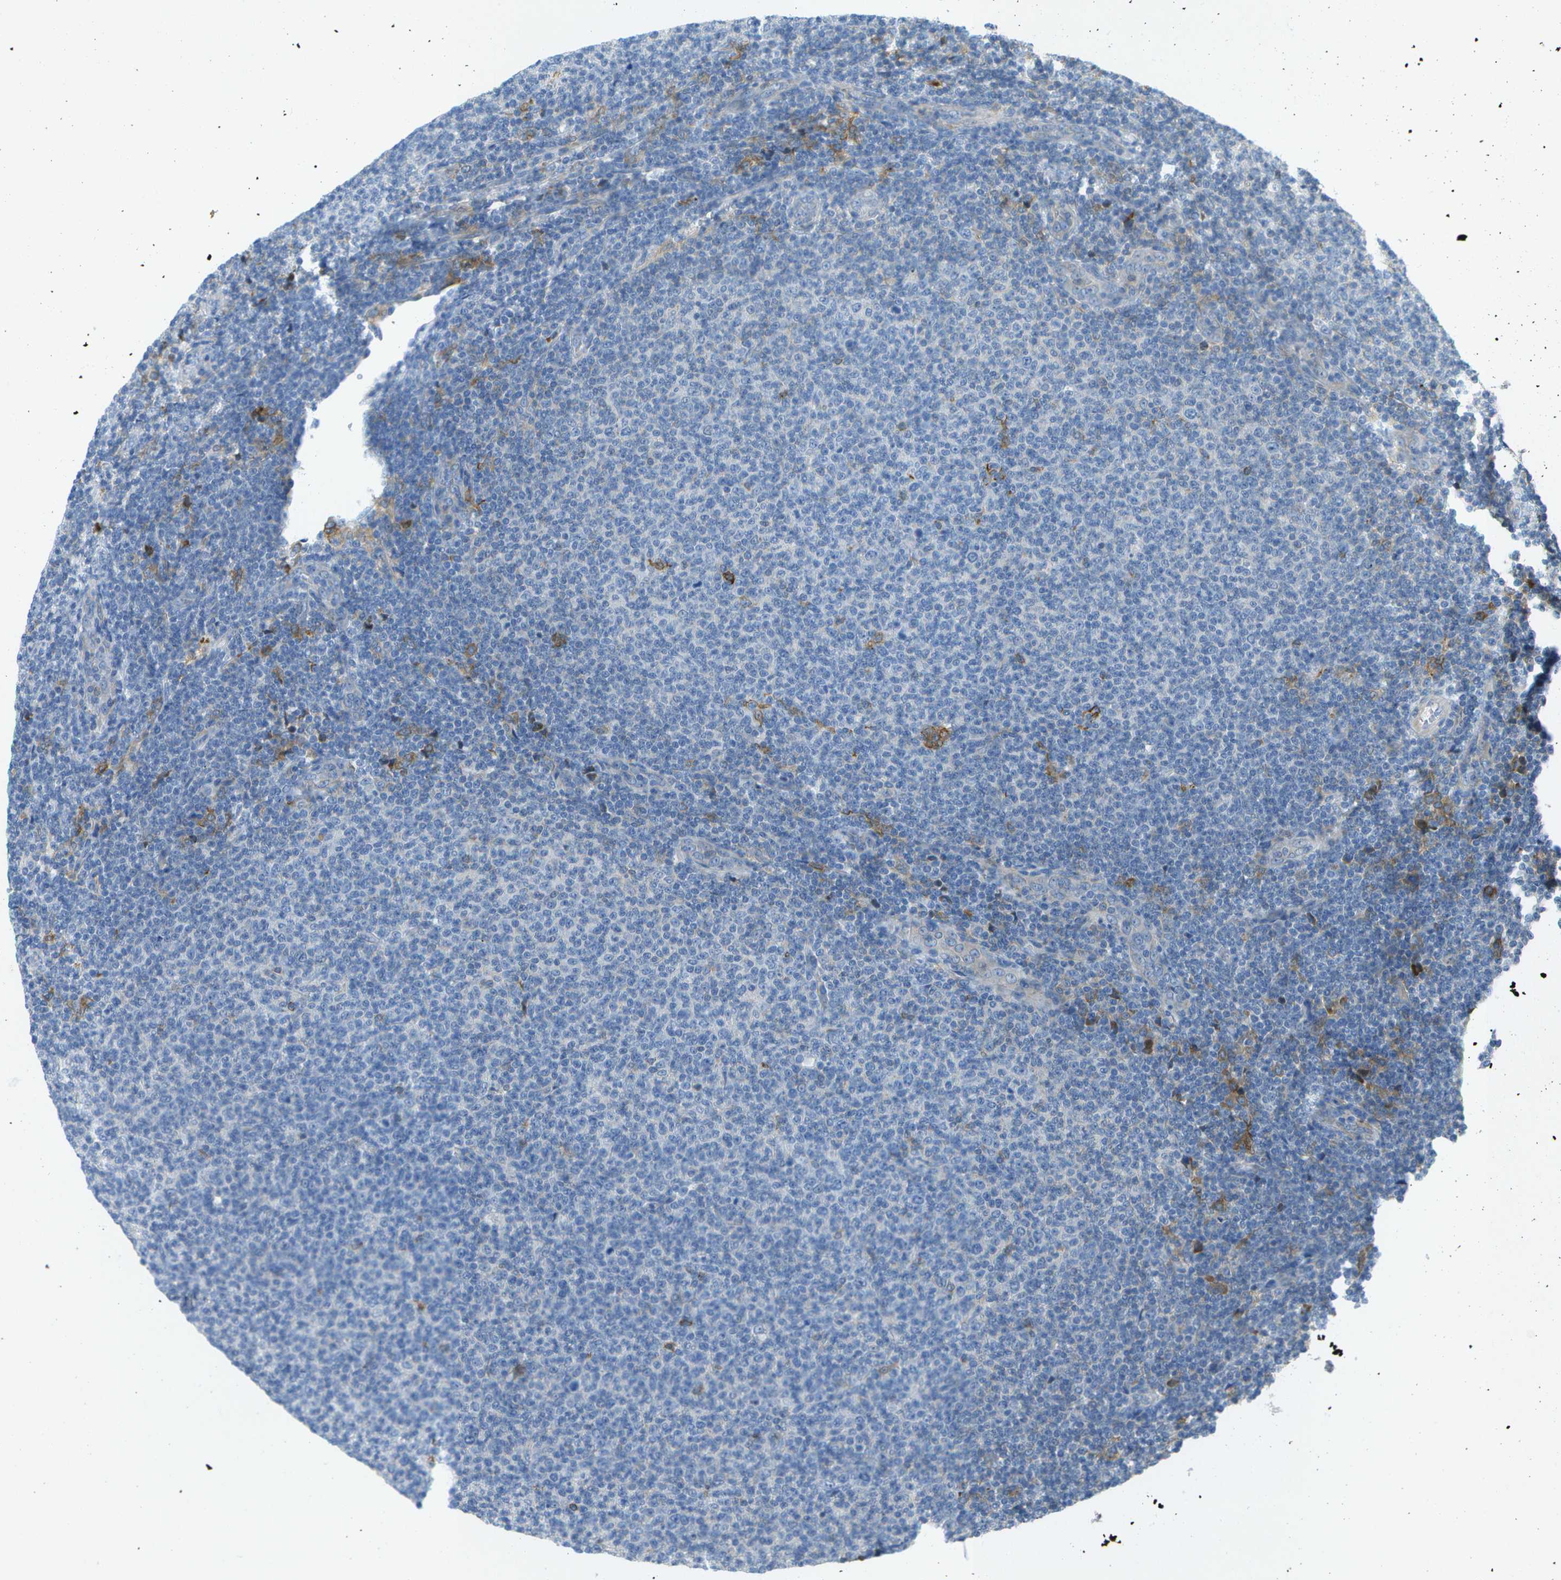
{"staining": {"intensity": "negative", "quantity": "none", "location": "none"}, "tissue": "lymphoma", "cell_type": "Tumor cells", "image_type": "cancer", "snomed": [{"axis": "morphology", "description": "Malignant lymphoma, non-Hodgkin's type, Low grade"}, {"axis": "topography", "description": "Lymph node"}], "caption": "DAB immunohistochemical staining of human malignant lymphoma, non-Hodgkin's type (low-grade) shows no significant staining in tumor cells.", "gene": "WNK2", "patient": {"sex": "male", "age": 66}}